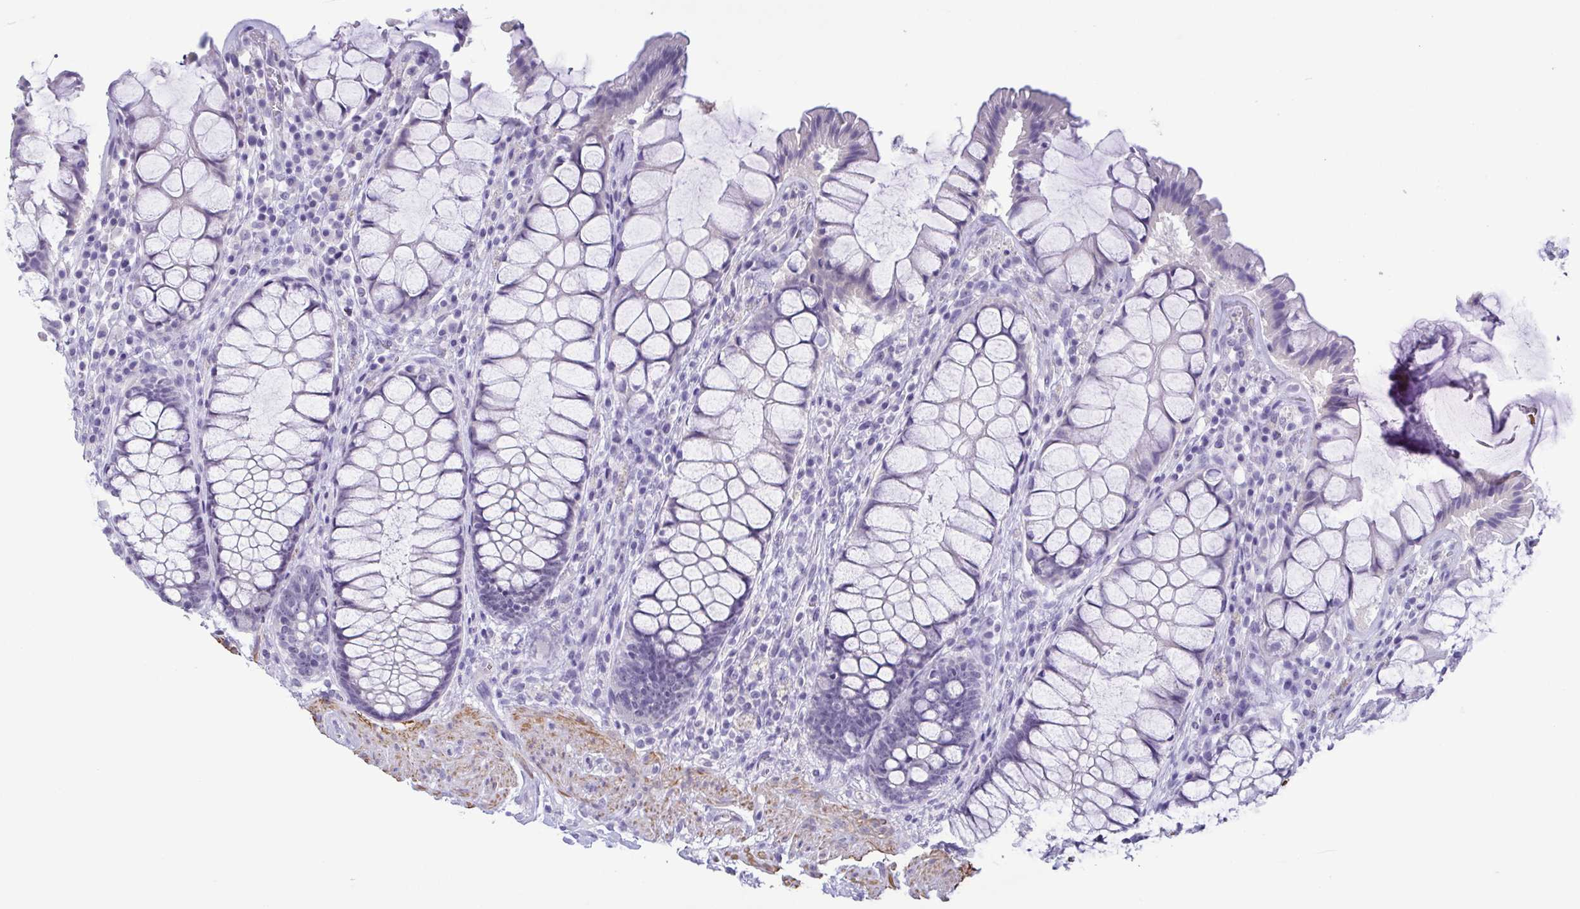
{"staining": {"intensity": "negative", "quantity": "none", "location": "none"}, "tissue": "rectum", "cell_type": "Glandular cells", "image_type": "normal", "snomed": [{"axis": "morphology", "description": "Normal tissue, NOS"}, {"axis": "topography", "description": "Rectum"}], "caption": "Glandular cells show no significant positivity in unremarkable rectum. The staining is performed using DAB (3,3'-diaminobenzidine) brown chromogen with nuclei counter-stained in using hematoxylin.", "gene": "MYL7", "patient": {"sex": "female", "age": 58}}